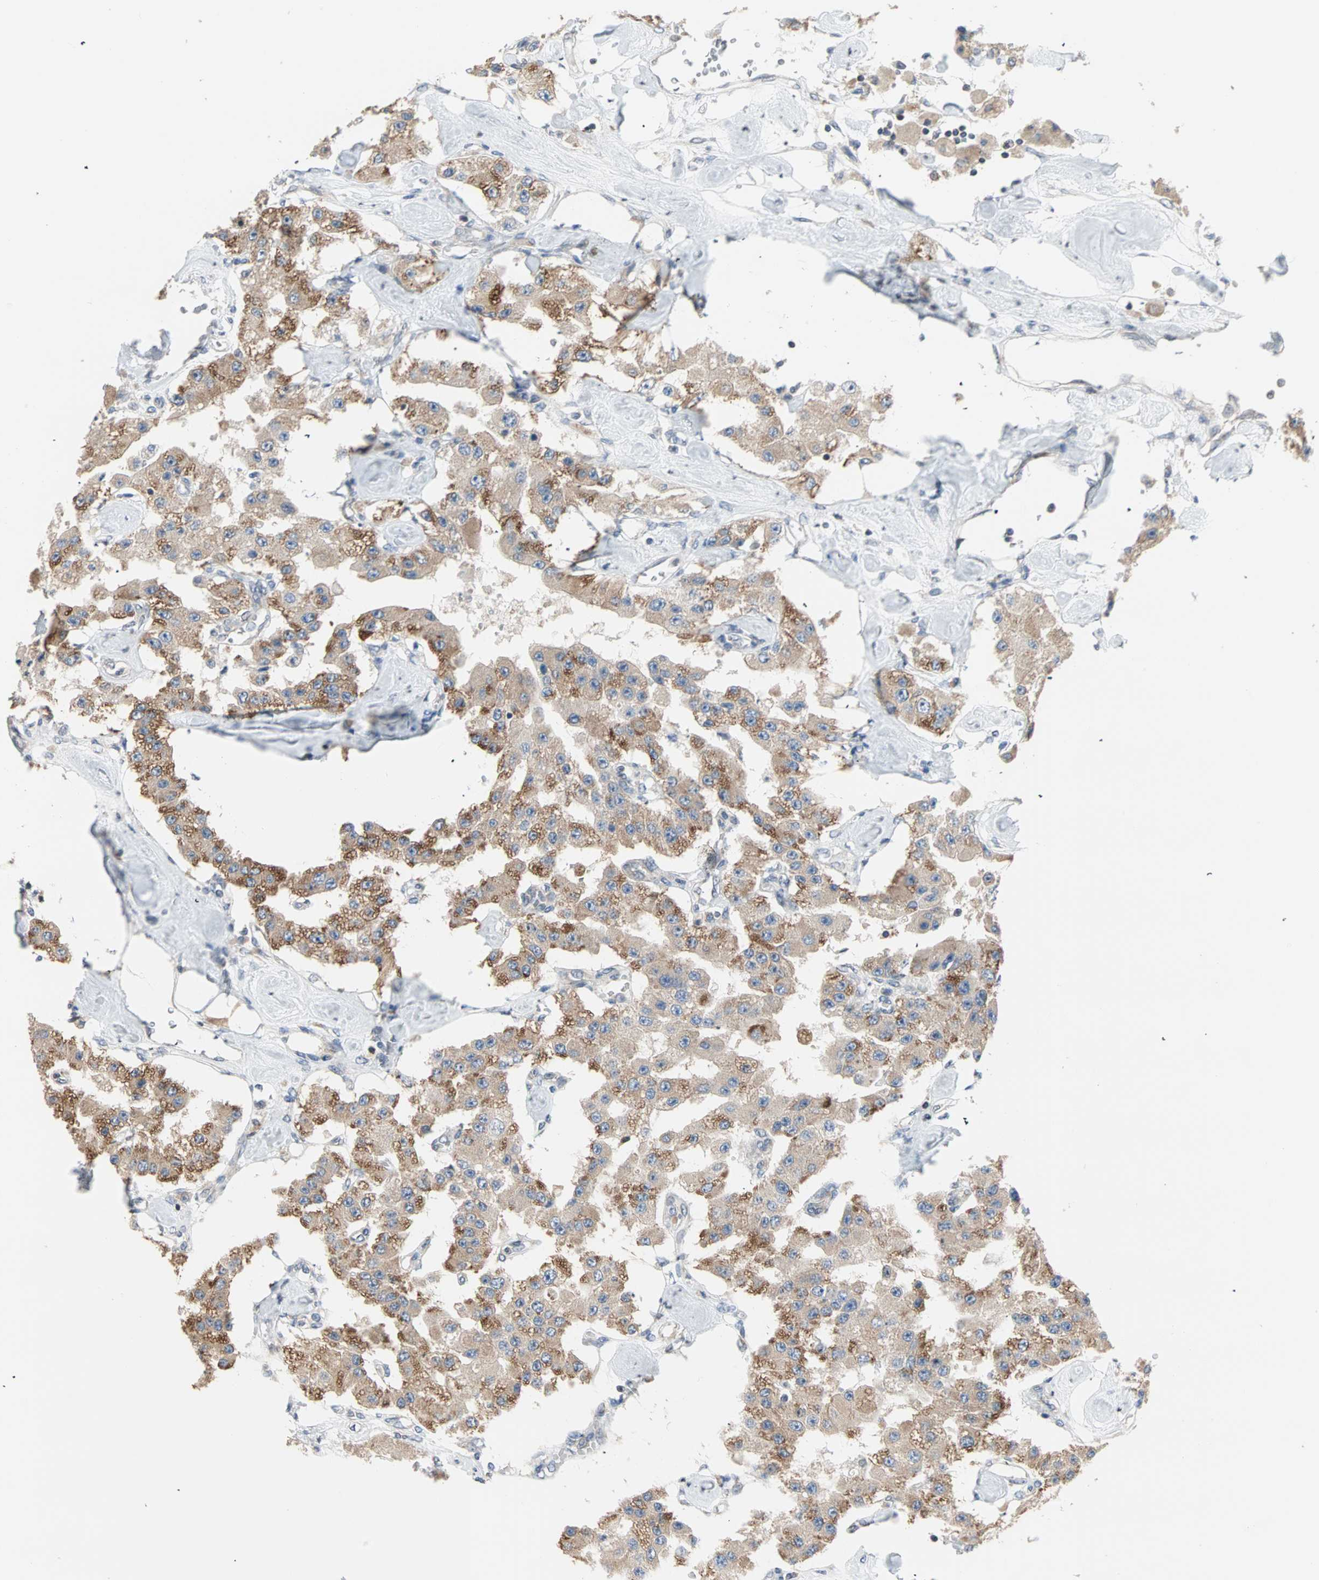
{"staining": {"intensity": "moderate", "quantity": ">75%", "location": "cytoplasmic/membranous"}, "tissue": "carcinoid", "cell_type": "Tumor cells", "image_type": "cancer", "snomed": [{"axis": "morphology", "description": "Carcinoid, malignant, NOS"}, {"axis": "topography", "description": "Pancreas"}], "caption": "Immunohistochemical staining of carcinoid reveals medium levels of moderate cytoplasmic/membranous protein staining in approximately >75% of tumor cells.", "gene": "SAR1A", "patient": {"sex": "male", "age": 41}}